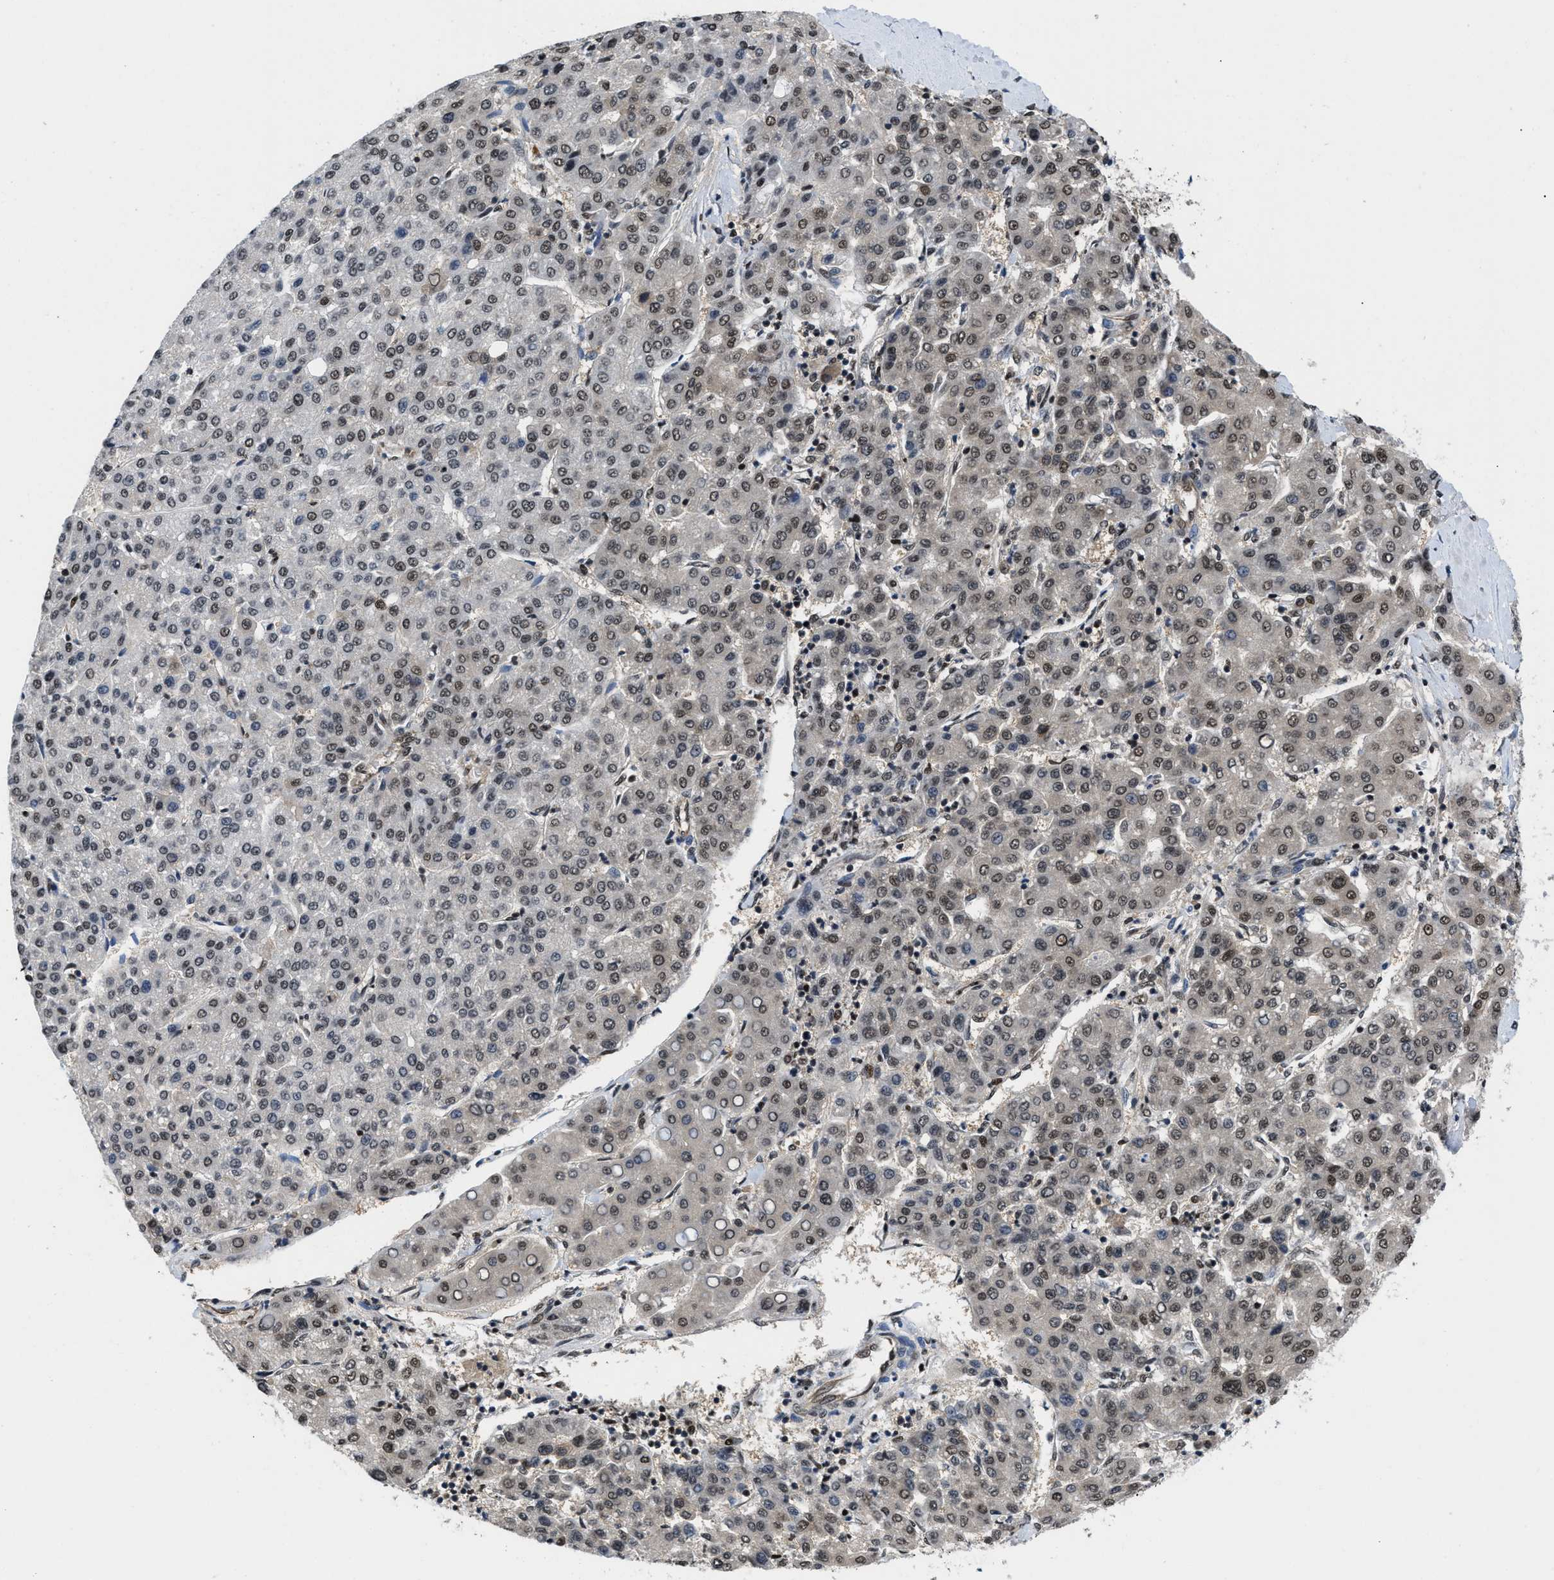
{"staining": {"intensity": "moderate", "quantity": "25%-75%", "location": "nuclear"}, "tissue": "liver cancer", "cell_type": "Tumor cells", "image_type": "cancer", "snomed": [{"axis": "morphology", "description": "Carcinoma, Hepatocellular, NOS"}, {"axis": "topography", "description": "Liver"}], "caption": "Immunohistochemistry (DAB (3,3'-diaminobenzidine)) staining of human liver hepatocellular carcinoma reveals moderate nuclear protein positivity in about 25%-75% of tumor cells.", "gene": "SAFB", "patient": {"sex": "male", "age": 65}}